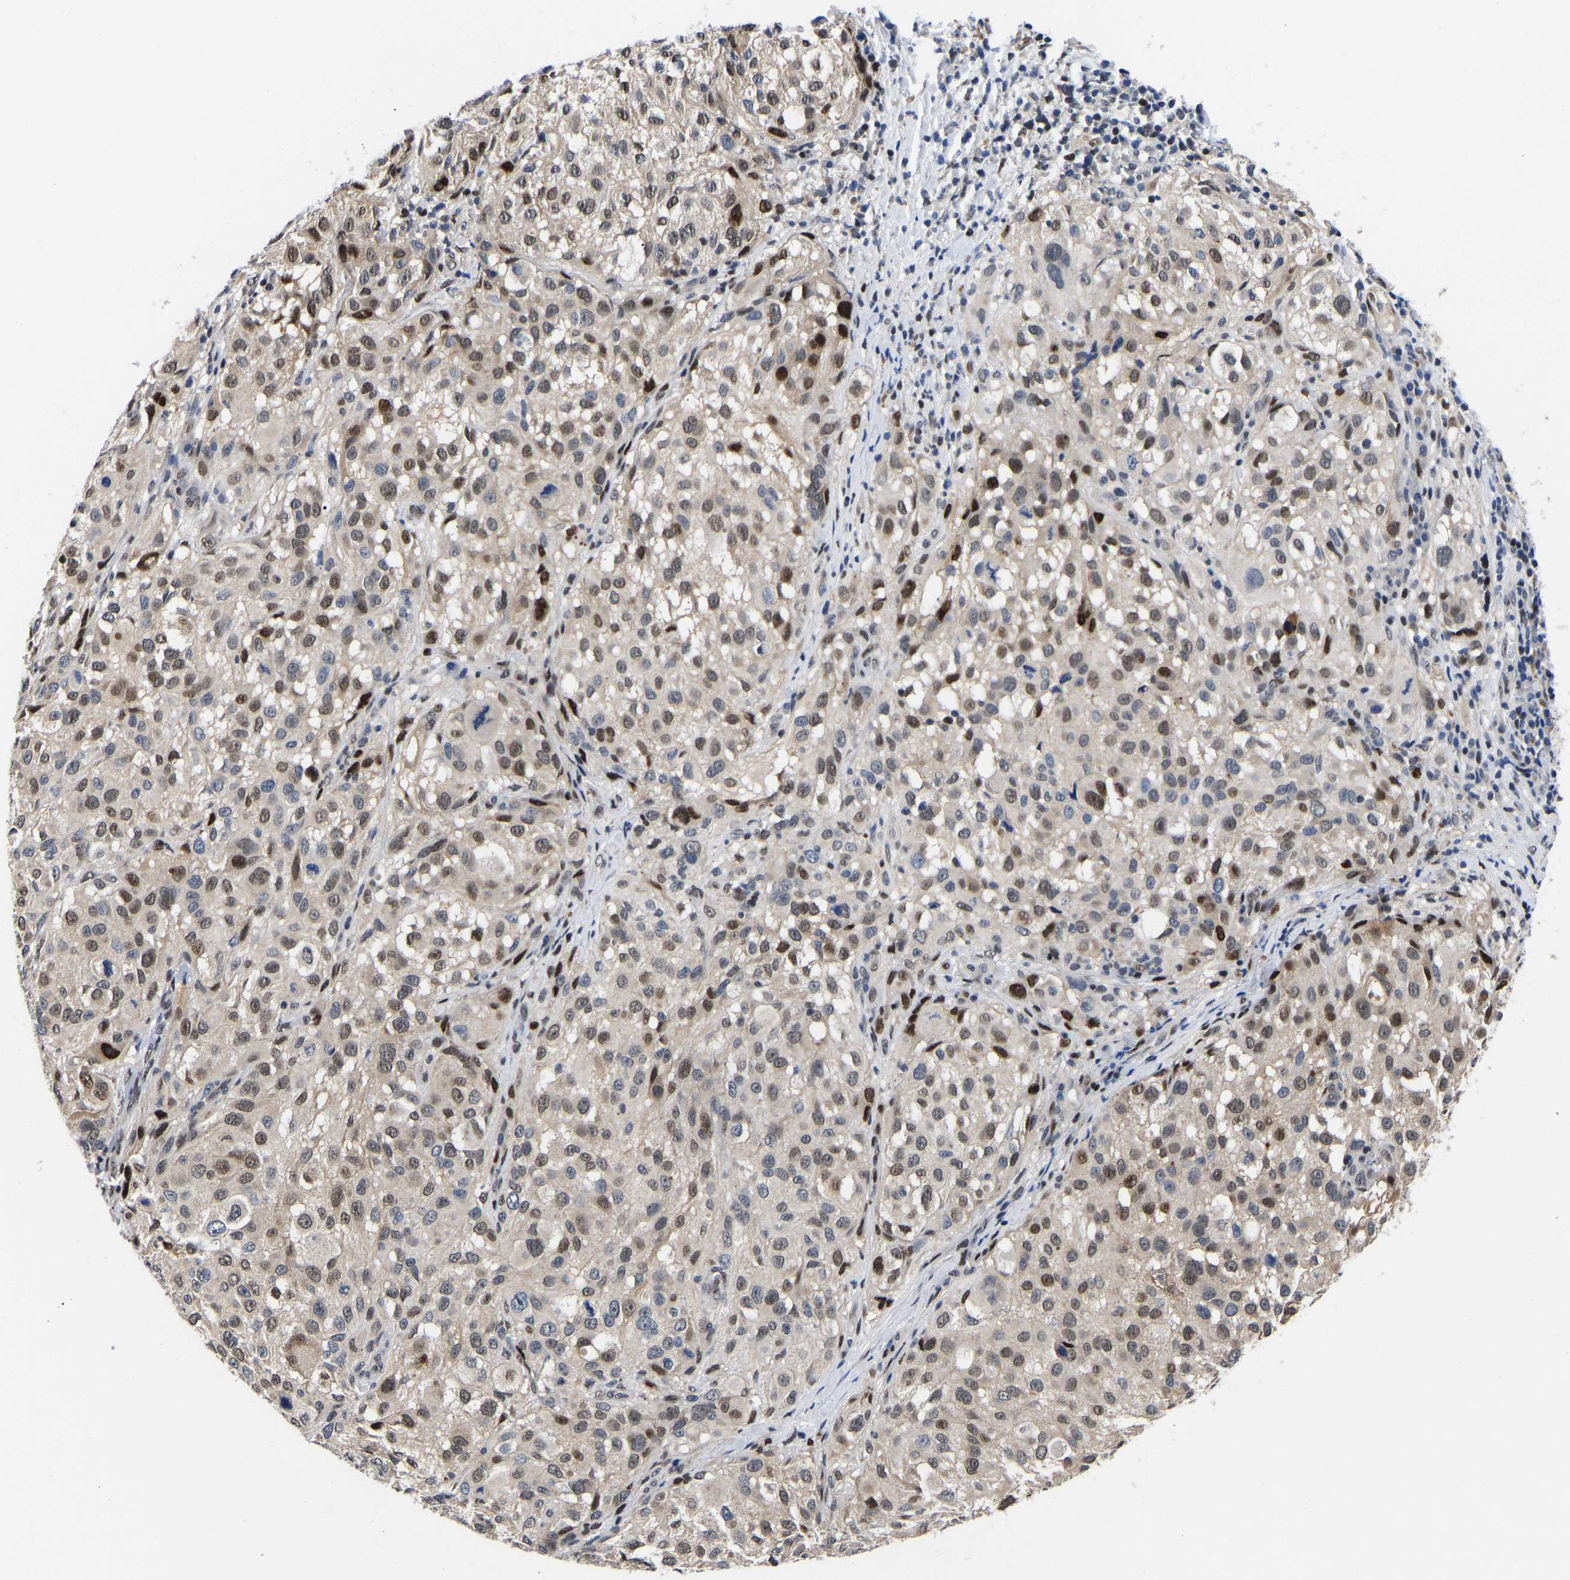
{"staining": {"intensity": "moderate", "quantity": "25%-75%", "location": "nuclear"}, "tissue": "melanoma", "cell_type": "Tumor cells", "image_type": "cancer", "snomed": [{"axis": "morphology", "description": "Necrosis, NOS"}, {"axis": "morphology", "description": "Malignant melanoma, NOS"}, {"axis": "topography", "description": "Skin"}], "caption": "Human melanoma stained with a brown dye exhibits moderate nuclear positive staining in approximately 25%-75% of tumor cells.", "gene": "PTRHD1", "patient": {"sex": "female", "age": 87}}